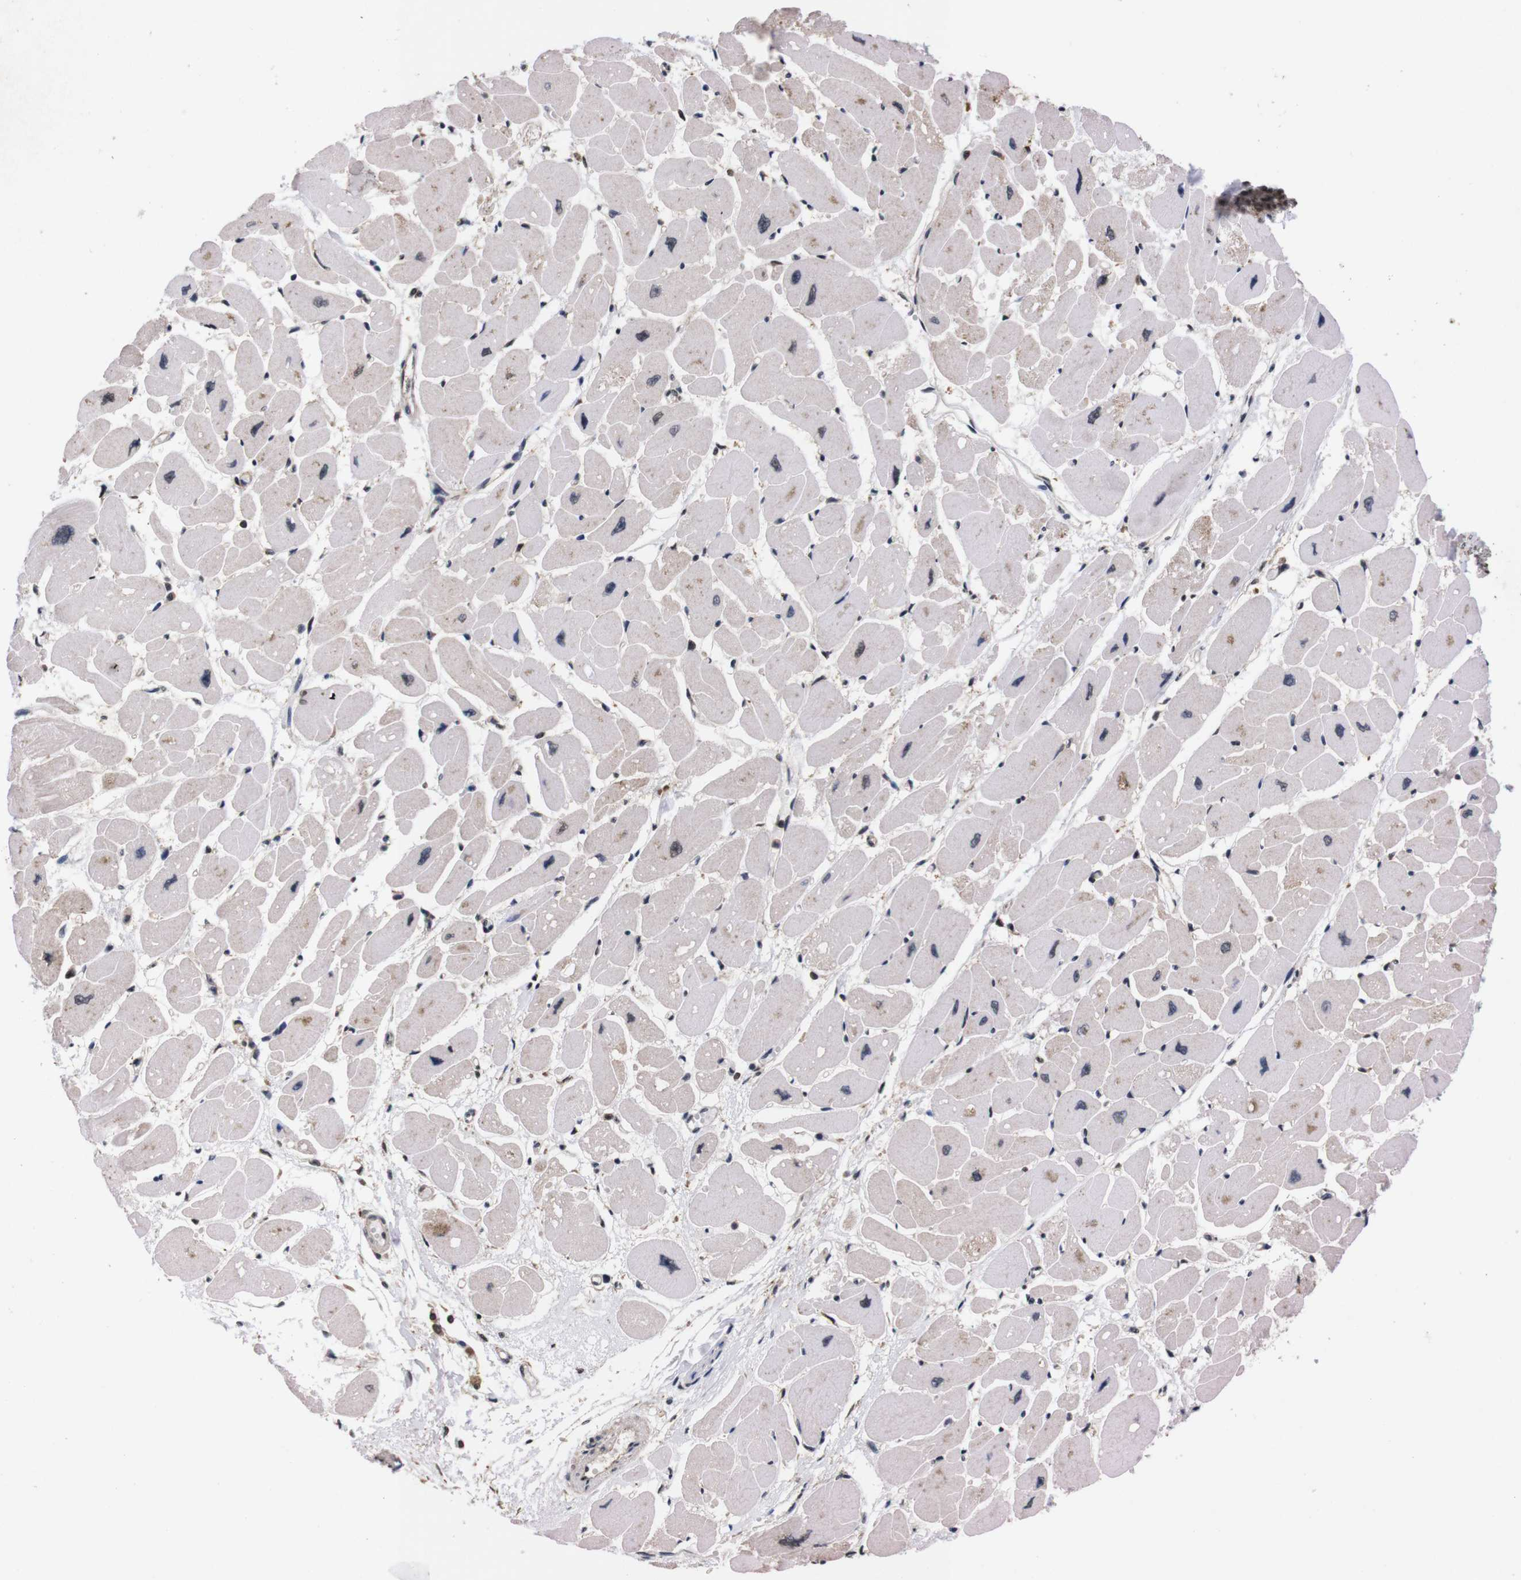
{"staining": {"intensity": "moderate", "quantity": "<25%", "location": "nuclear"}, "tissue": "heart muscle", "cell_type": "Cardiomyocytes", "image_type": "normal", "snomed": [{"axis": "morphology", "description": "Normal tissue, NOS"}, {"axis": "topography", "description": "Heart"}], "caption": "High-power microscopy captured an immunohistochemistry (IHC) micrograph of benign heart muscle, revealing moderate nuclear positivity in approximately <25% of cardiomyocytes.", "gene": "UBQLN2", "patient": {"sex": "female", "age": 54}}